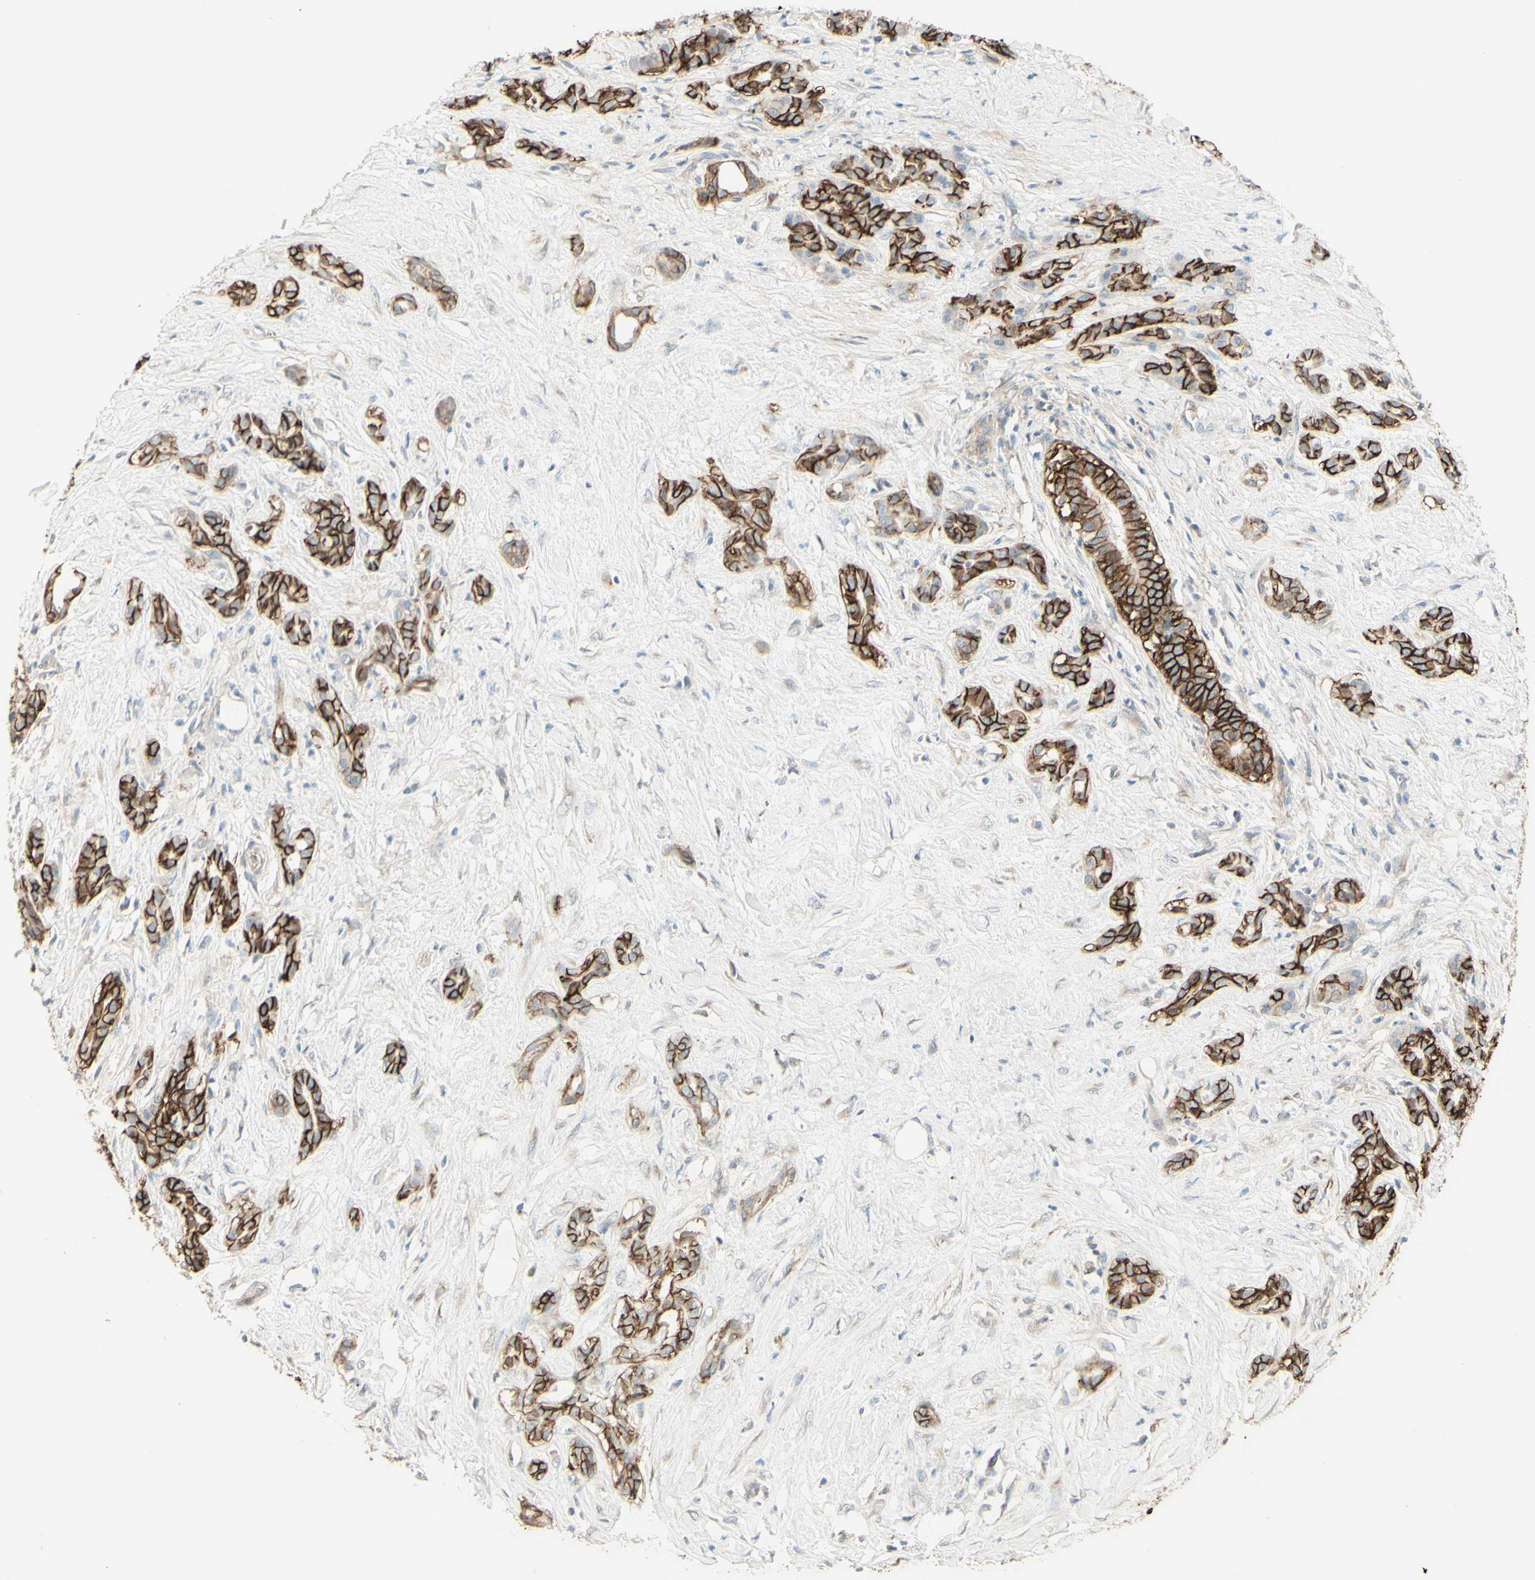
{"staining": {"intensity": "strong", "quantity": ">75%", "location": "cytoplasmic/membranous"}, "tissue": "pancreatic cancer", "cell_type": "Tumor cells", "image_type": "cancer", "snomed": [{"axis": "morphology", "description": "Adenocarcinoma, NOS"}, {"axis": "topography", "description": "Pancreas"}], "caption": "Immunohistochemical staining of pancreatic cancer (adenocarcinoma) shows strong cytoplasmic/membranous protein expression in about >75% of tumor cells. (Stains: DAB in brown, nuclei in blue, Microscopy: brightfield microscopy at high magnification).", "gene": "RNF149", "patient": {"sex": "male", "age": 41}}